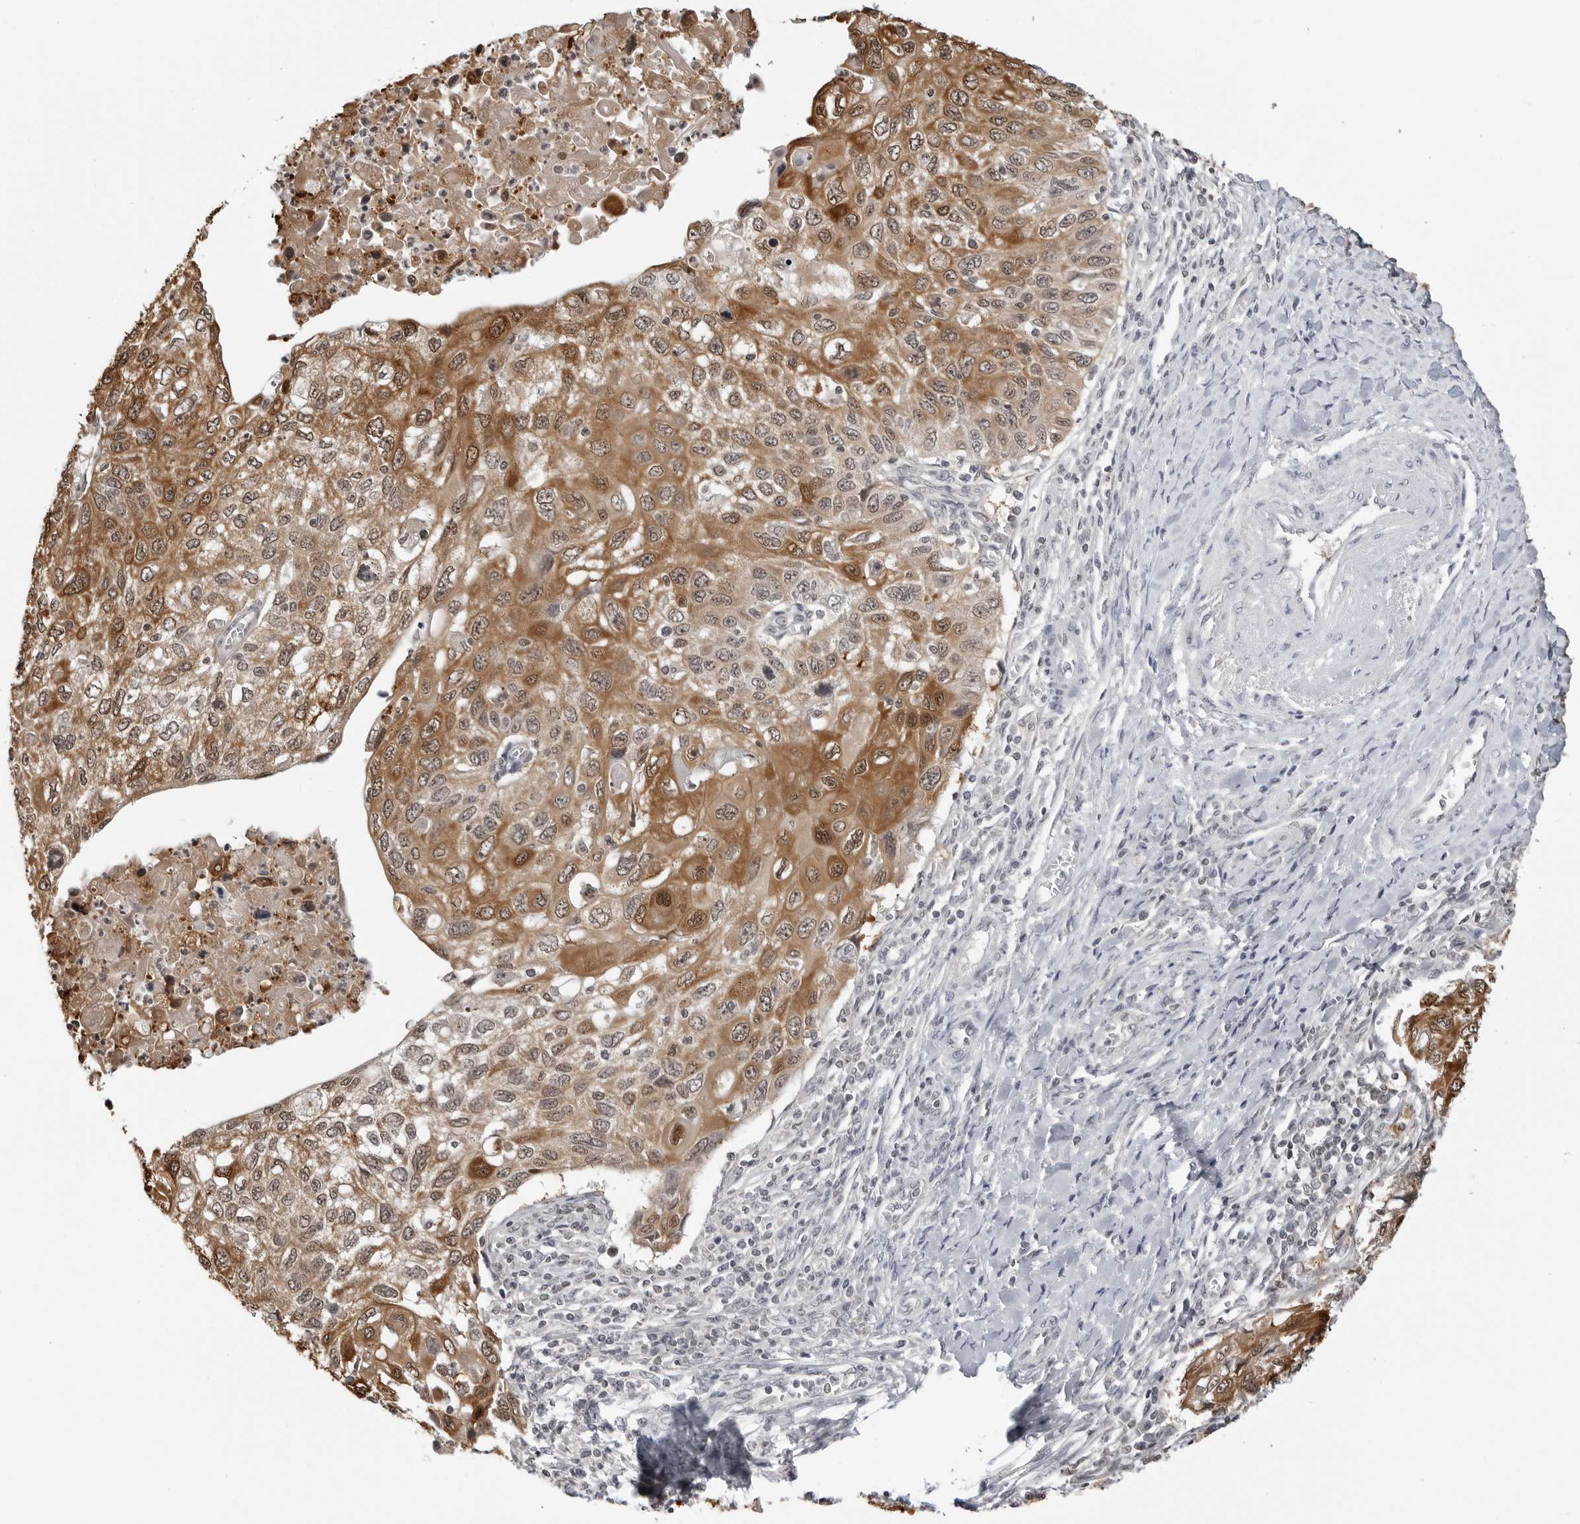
{"staining": {"intensity": "moderate", "quantity": ">75%", "location": "cytoplasmic/membranous,nuclear"}, "tissue": "cervical cancer", "cell_type": "Tumor cells", "image_type": "cancer", "snomed": [{"axis": "morphology", "description": "Squamous cell carcinoma, NOS"}, {"axis": "topography", "description": "Cervix"}], "caption": "Immunohistochemical staining of cervical cancer (squamous cell carcinoma) demonstrates moderate cytoplasmic/membranous and nuclear protein expression in about >75% of tumor cells.", "gene": "YWHAG", "patient": {"sex": "female", "age": 70}}